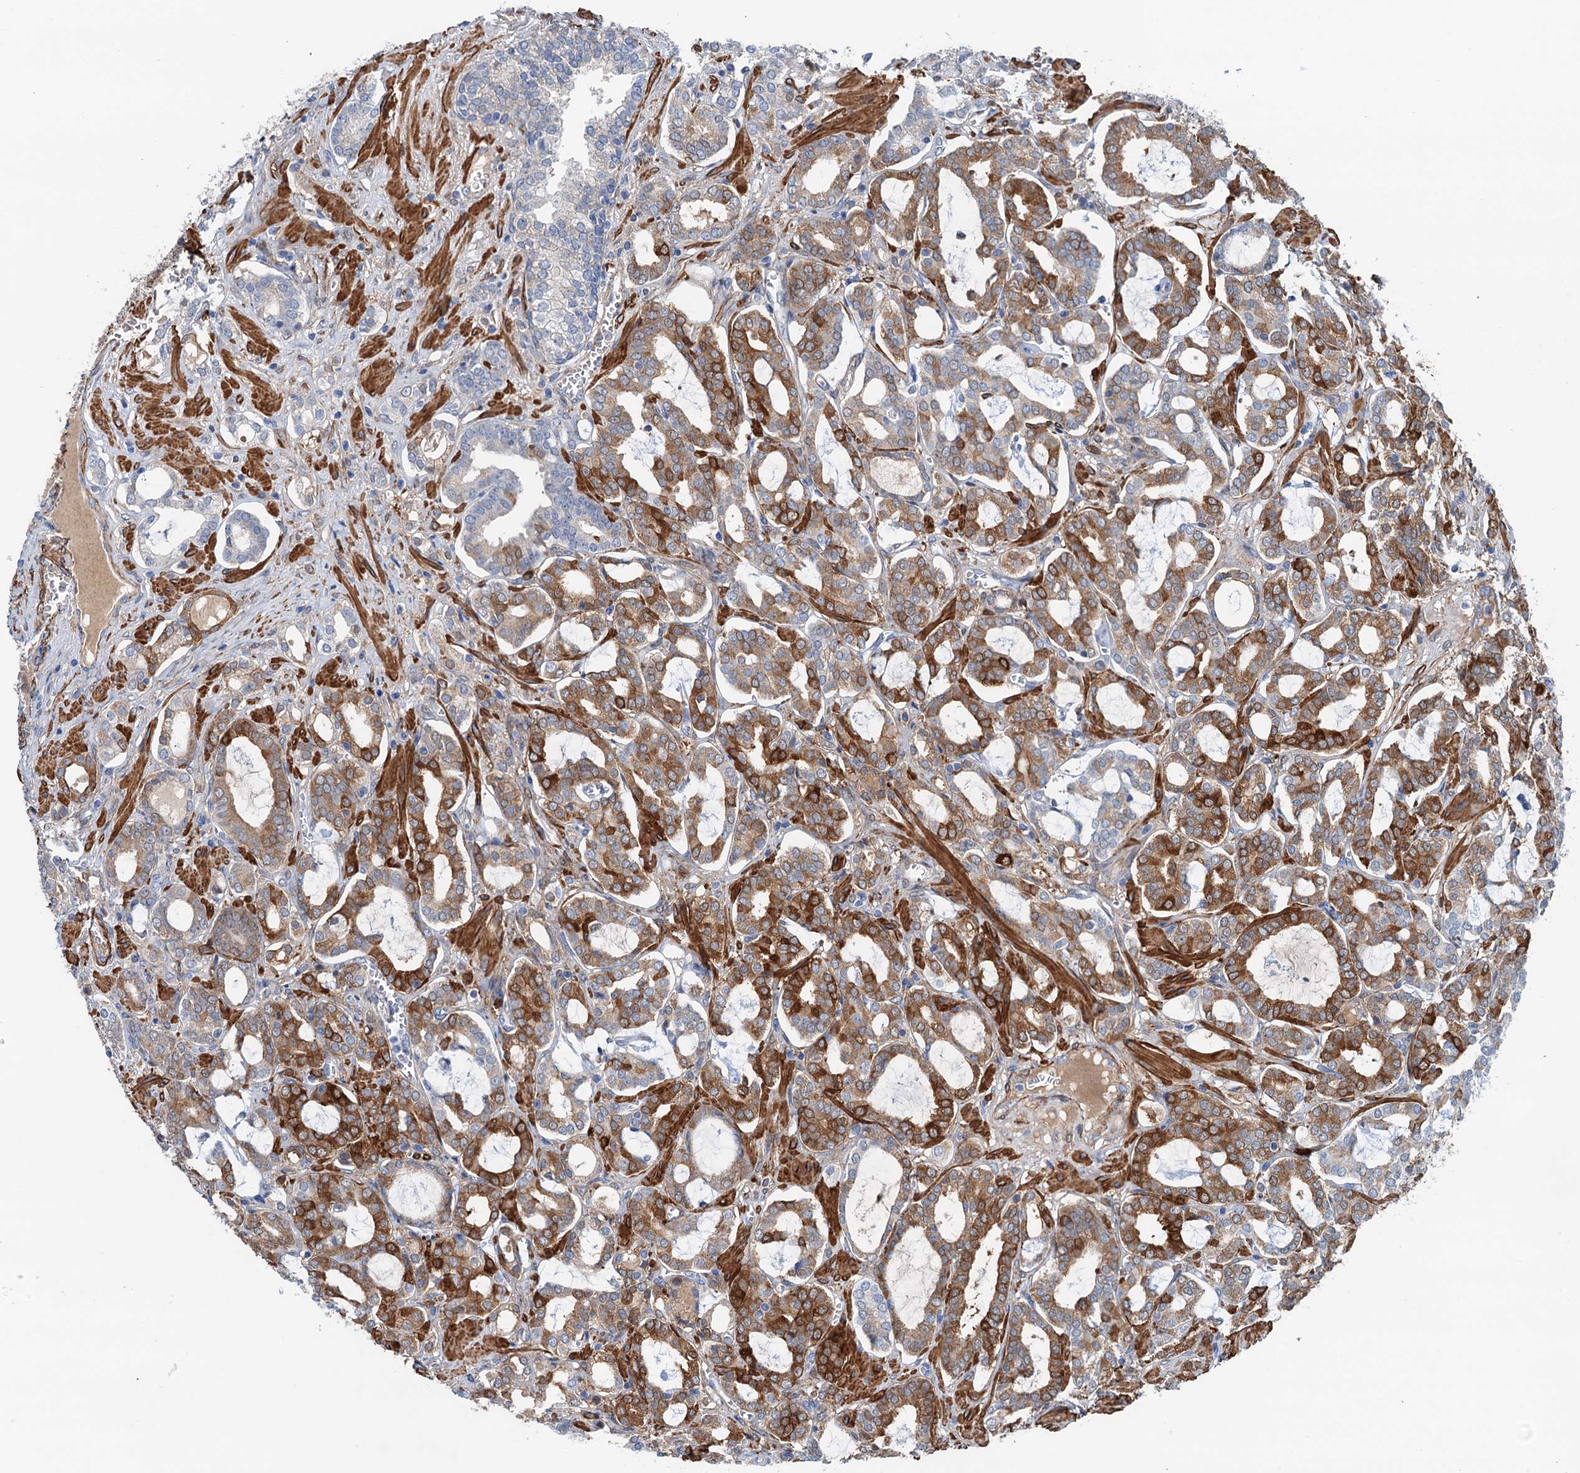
{"staining": {"intensity": "strong", "quantity": "25%-75%", "location": "cytoplasmic/membranous"}, "tissue": "prostate cancer", "cell_type": "Tumor cells", "image_type": "cancer", "snomed": [{"axis": "morphology", "description": "Adenocarcinoma, High grade"}, {"axis": "topography", "description": "Prostate and seminal vesicle, NOS"}], "caption": "IHC photomicrograph of neoplastic tissue: high-grade adenocarcinoma (prostate) stained using immunohistochemistry shows high levels of strong protein expression localized specifically in the cytoplasmic/membranous of tumor cells, appearing as a cytoplasmic/membranous brown color.", "gene": "CSTPP1", "patient": {"sex": "male", "age": 67}}